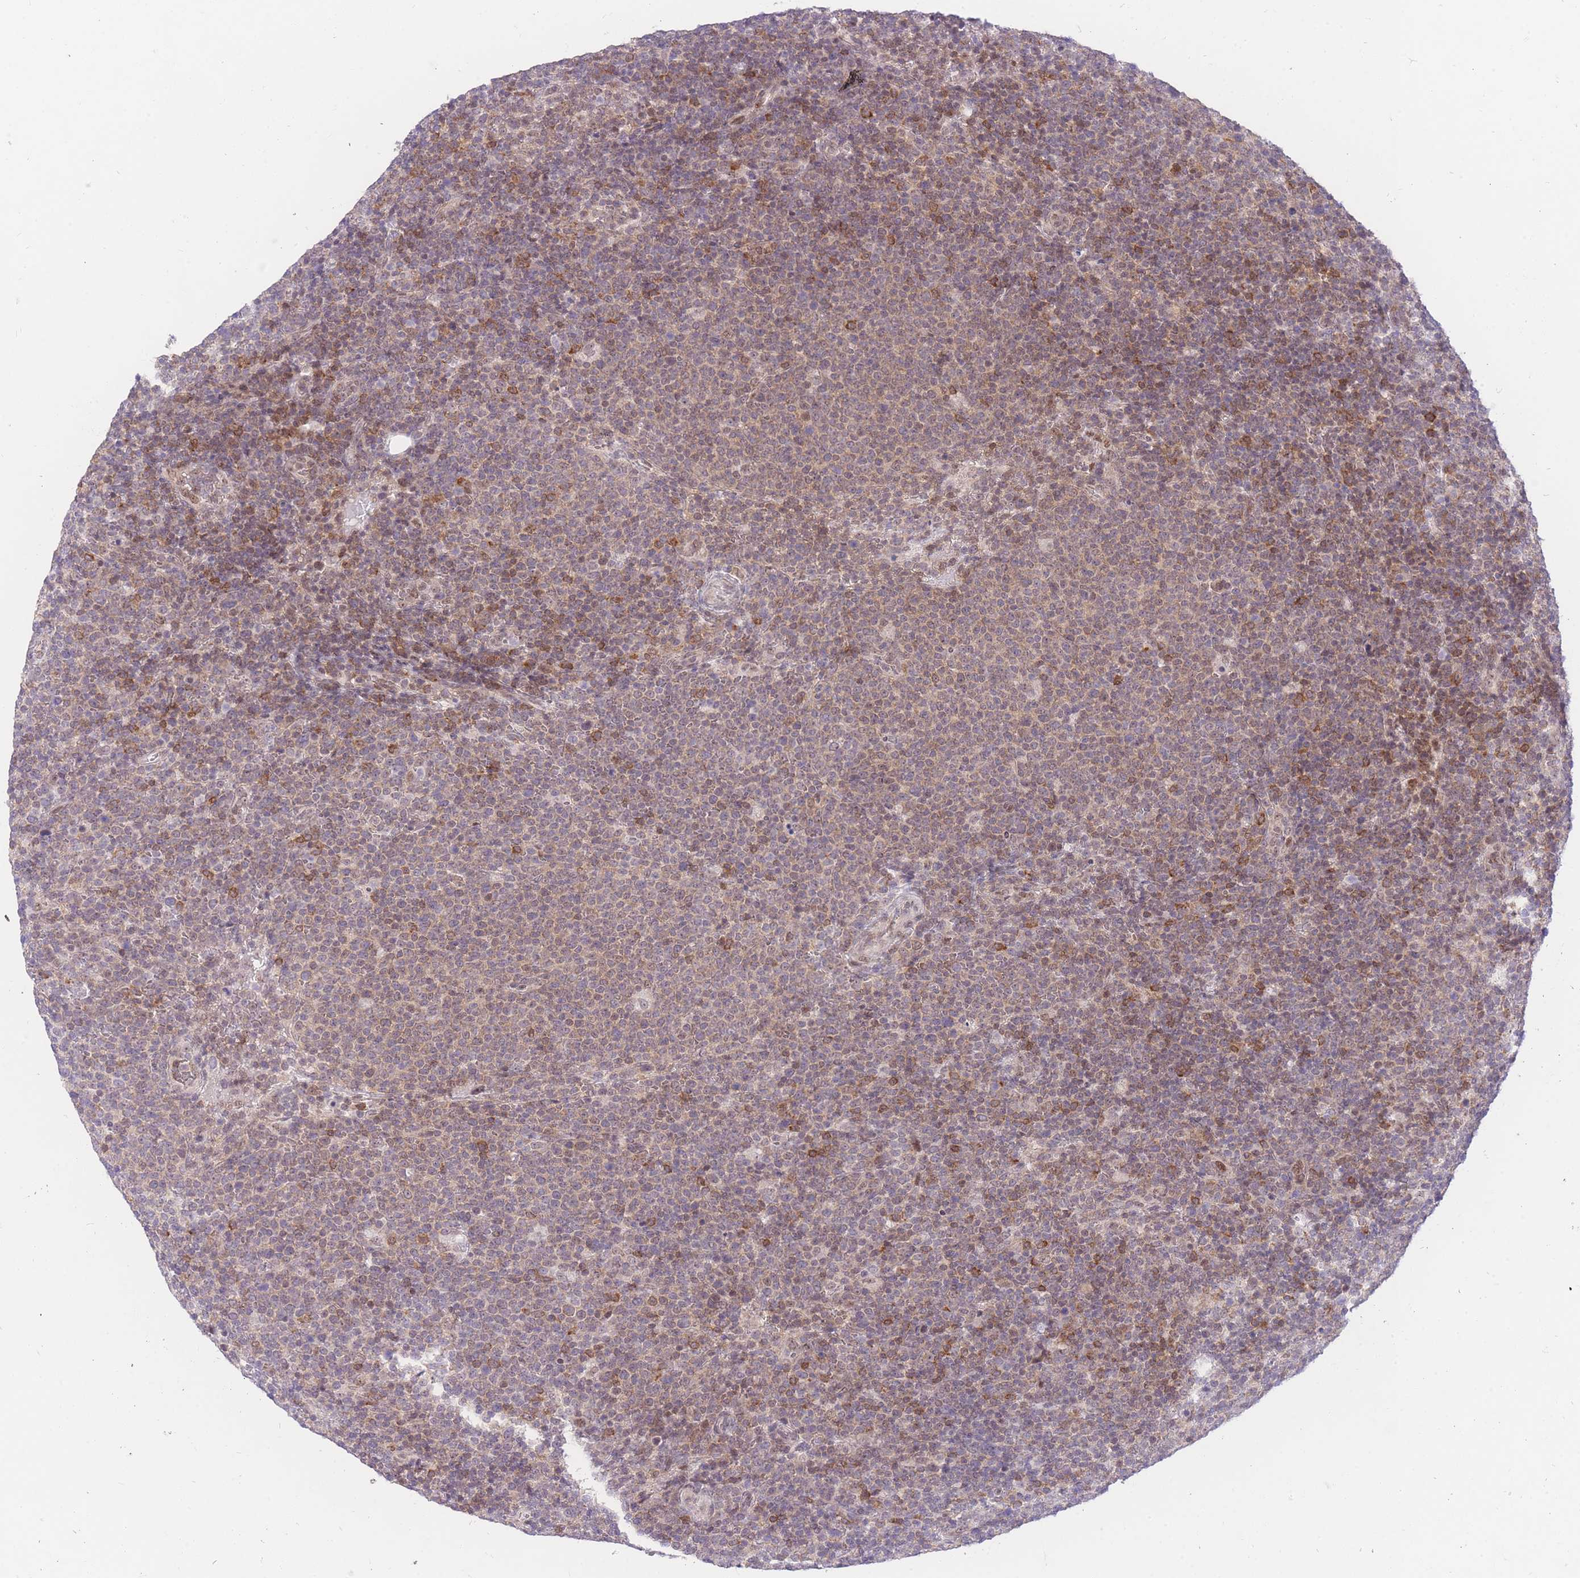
{"staining": {"intensity": "moderate", "quantity": "<25%", "location": "cytoplasmic/membranous"}, "tissue": "lymphoma", "cell_type": "Tumor cells", "image_type": "cancer", "snomed": [{"axis": "morphology", "description": "Malignant lymphoma, non-Hodgkin's type, High grade"}, {"axis": "topography", "description": "Lymph node"}], "caption": "Lymphoma was stained to show a protein in brown. There is low levels of moderate cytoplasmic/membranous staining in about <25% of tumor cells.", "gene": "STK39", "patient": {"sex": "male", "age": 61}}